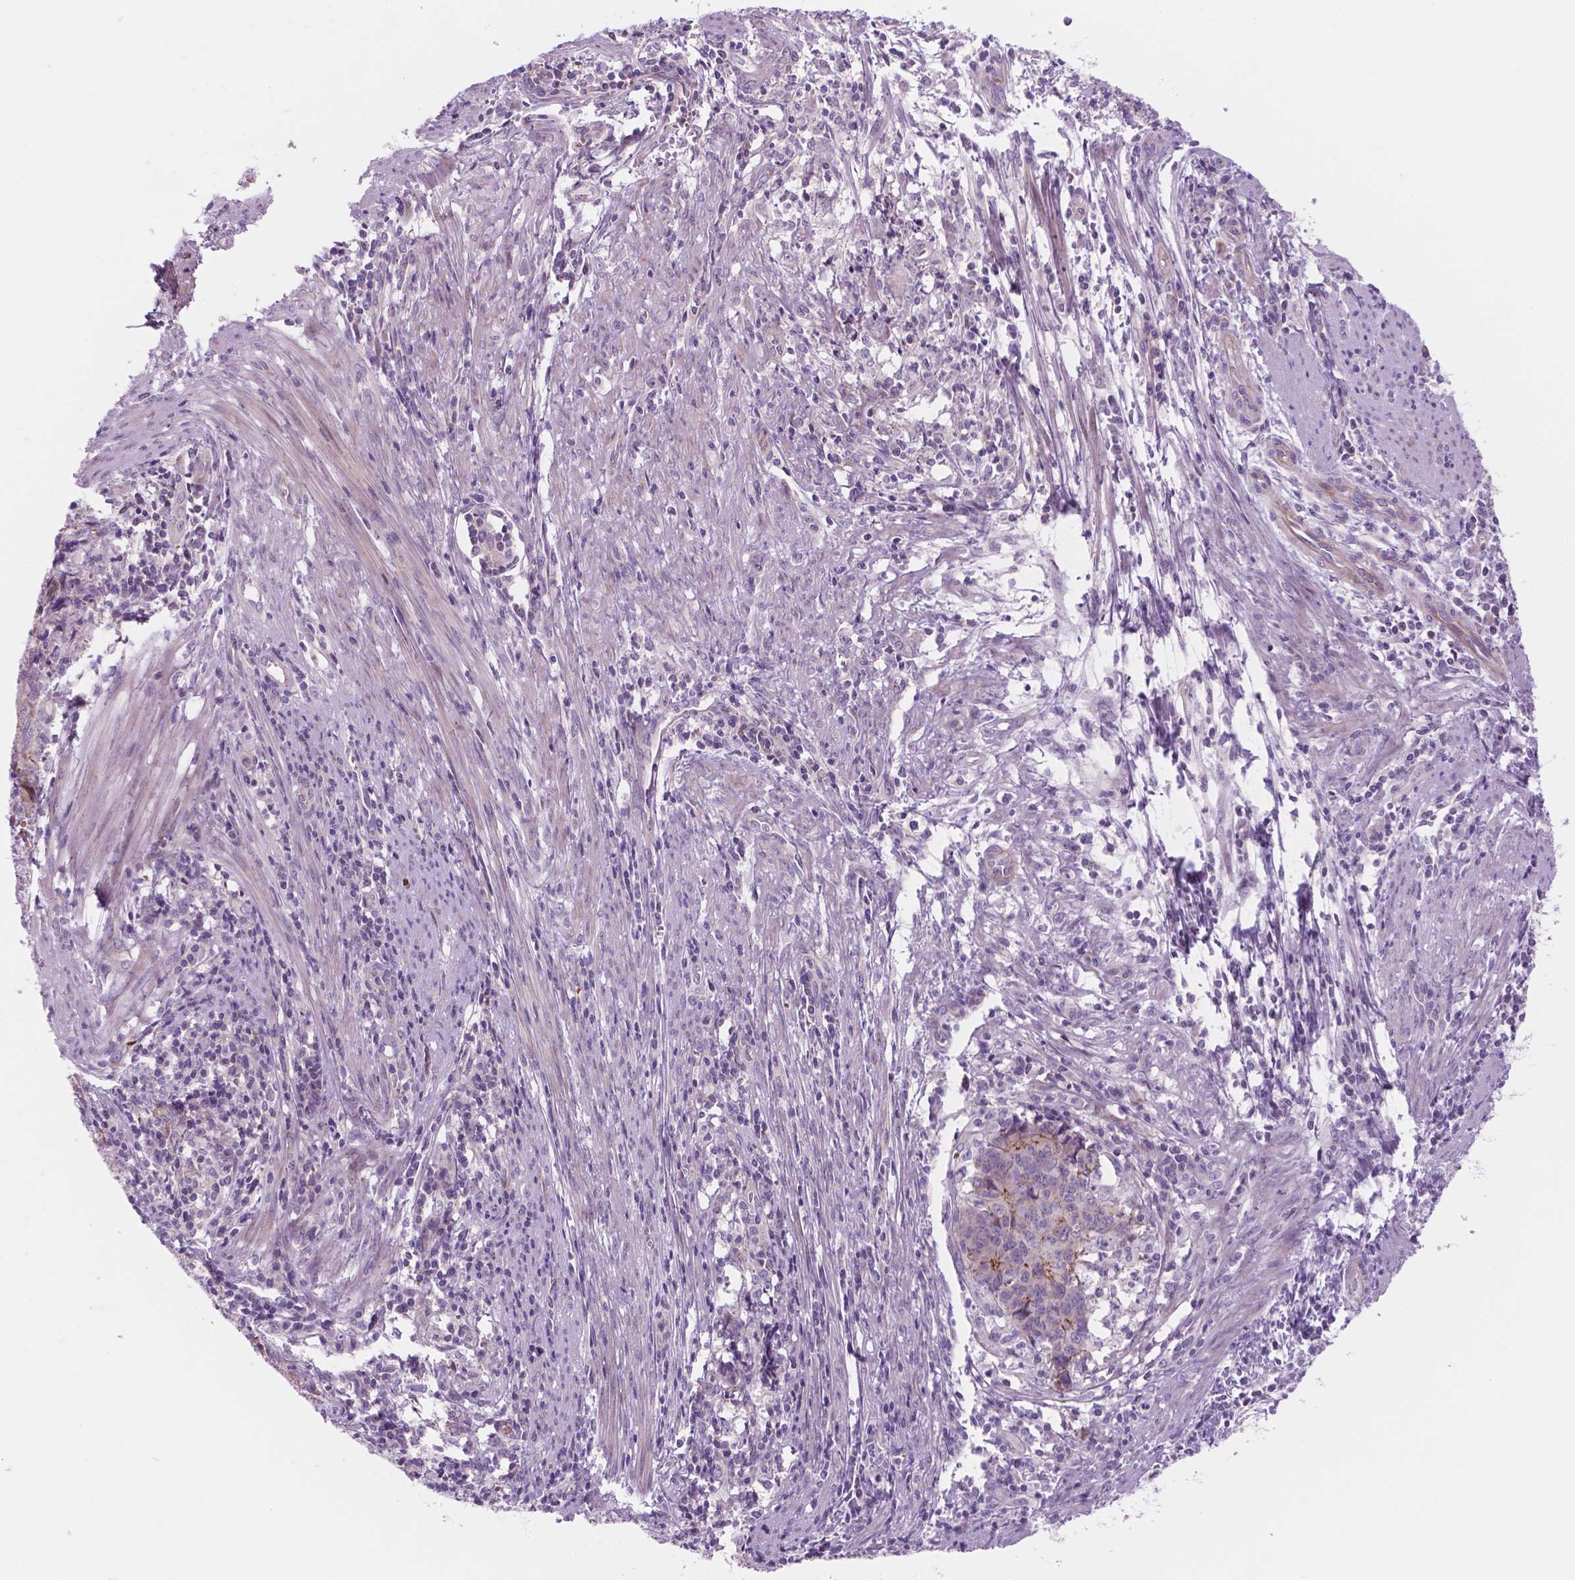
{"staining": {"intensity": "moderate", "quantity": "<25%", "location": "cytoplasmic/membranous"}, "tissue": "endometrial cancer", "cell_type": "Tumor cells", "image_type": "cancer", "snomed": [{"axis": "morphology", "description": "Adenocarcinoma, NOS"}, {"axis": "topography", "description": "Endometrium"}], "caption": "This image shows immunohistochemistry (IHC) staining of endometrial cancer, with low moderate cytoplasmic/membranous staining in approximately <25% of tumor cells.", "gene": "RND3", "patient": {"sex": "female", "age": 59}}